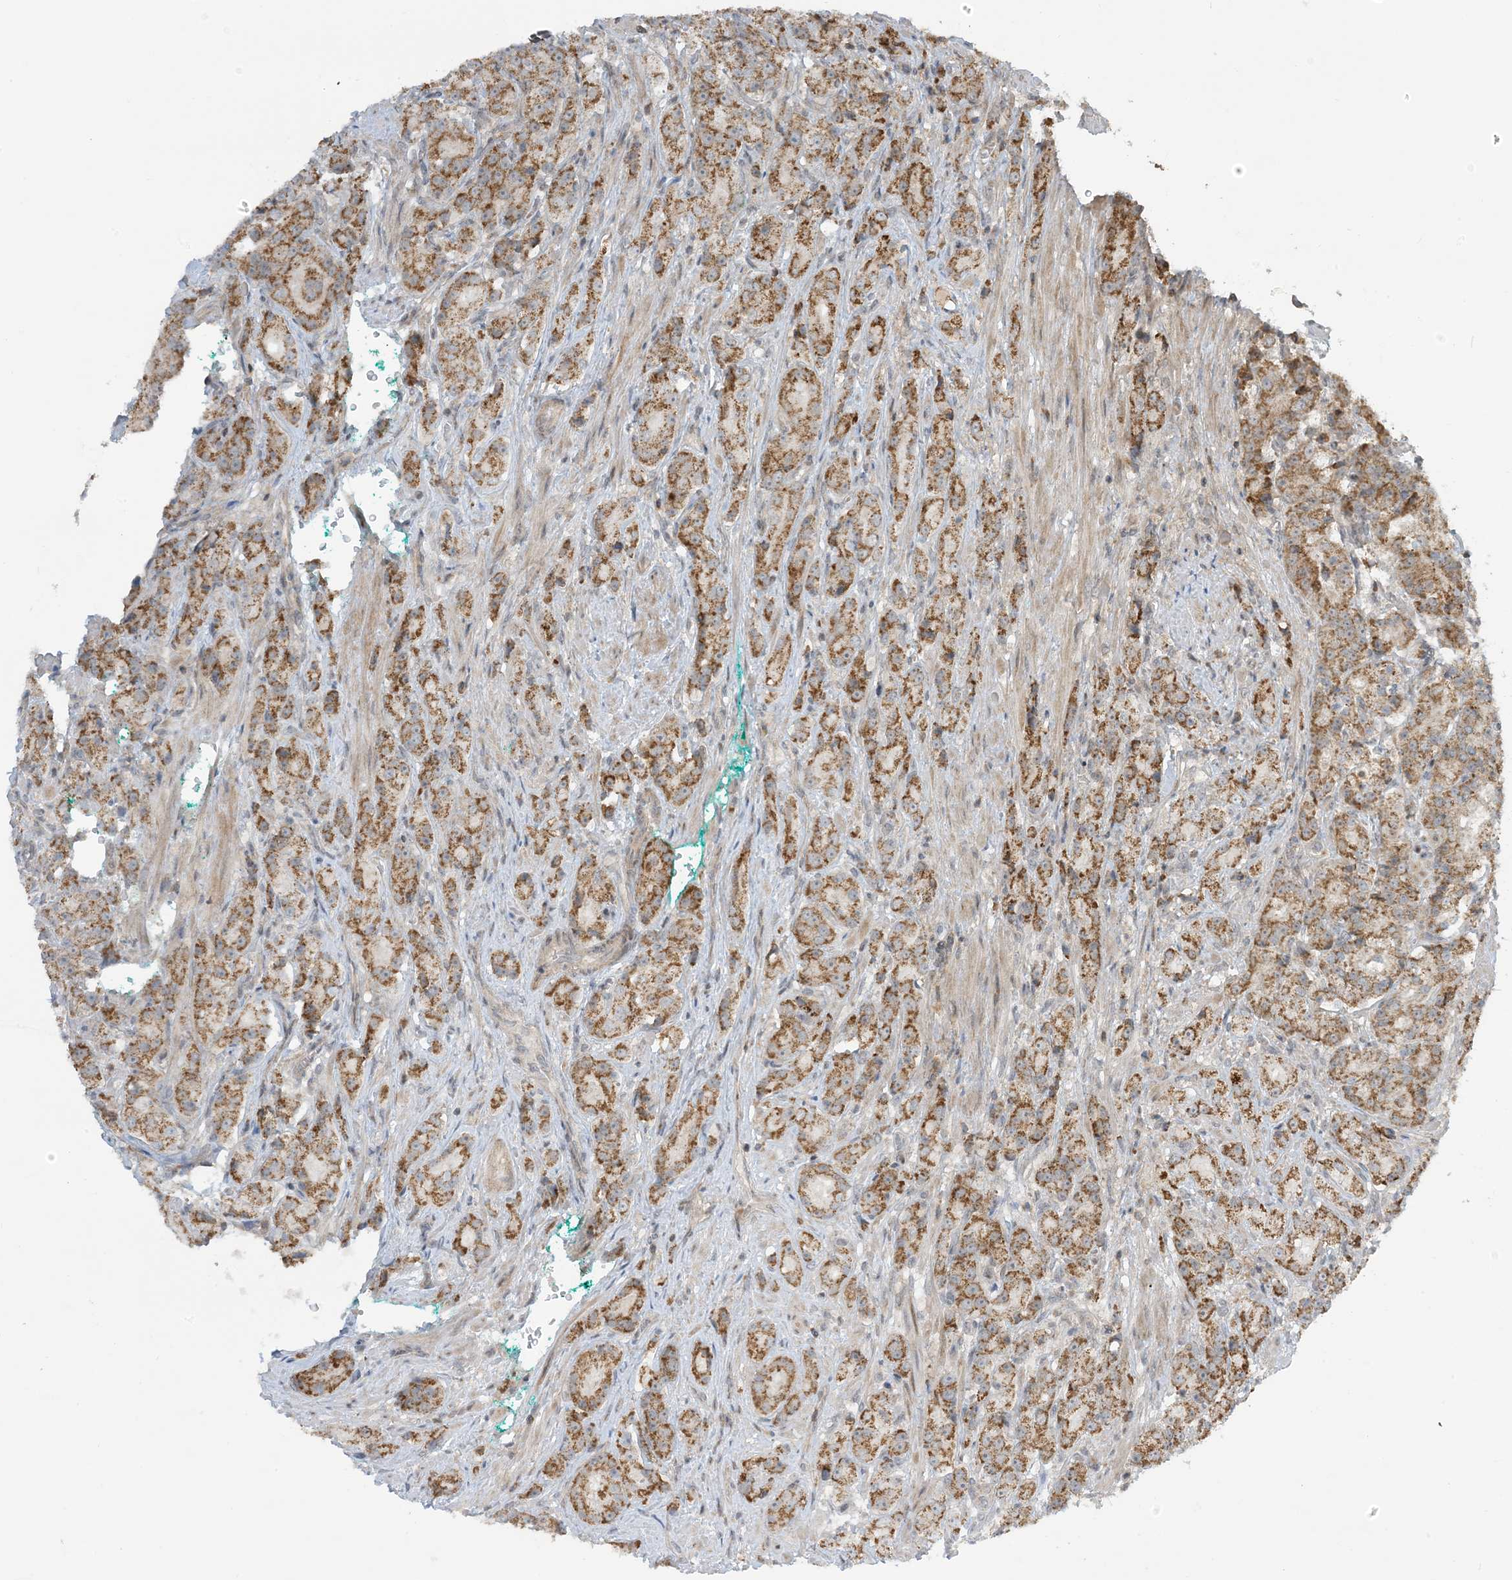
{"staining": {"intensity": "moderate", "quantity": ">75%", "location": "cytoplasmic/membranous"}, "tissue": "prostate cancer", "cell_type": "Tumor cells", "image_type": "cancer", "snomed": [{"axis": "morphology", "description": "Adenocarcinoma, High grade"}, {"axis": "topography", "description": "Prostate"}], "caption": "IHC histopathology image of prostate cancer stained for a protein (brown), which displays medium levels of moderate cytoplasmic/membranous positivity in approximately >75% of tumor cells.", "gene": "PHLDB2", "patient": {"sex": "male", "age": 60}}